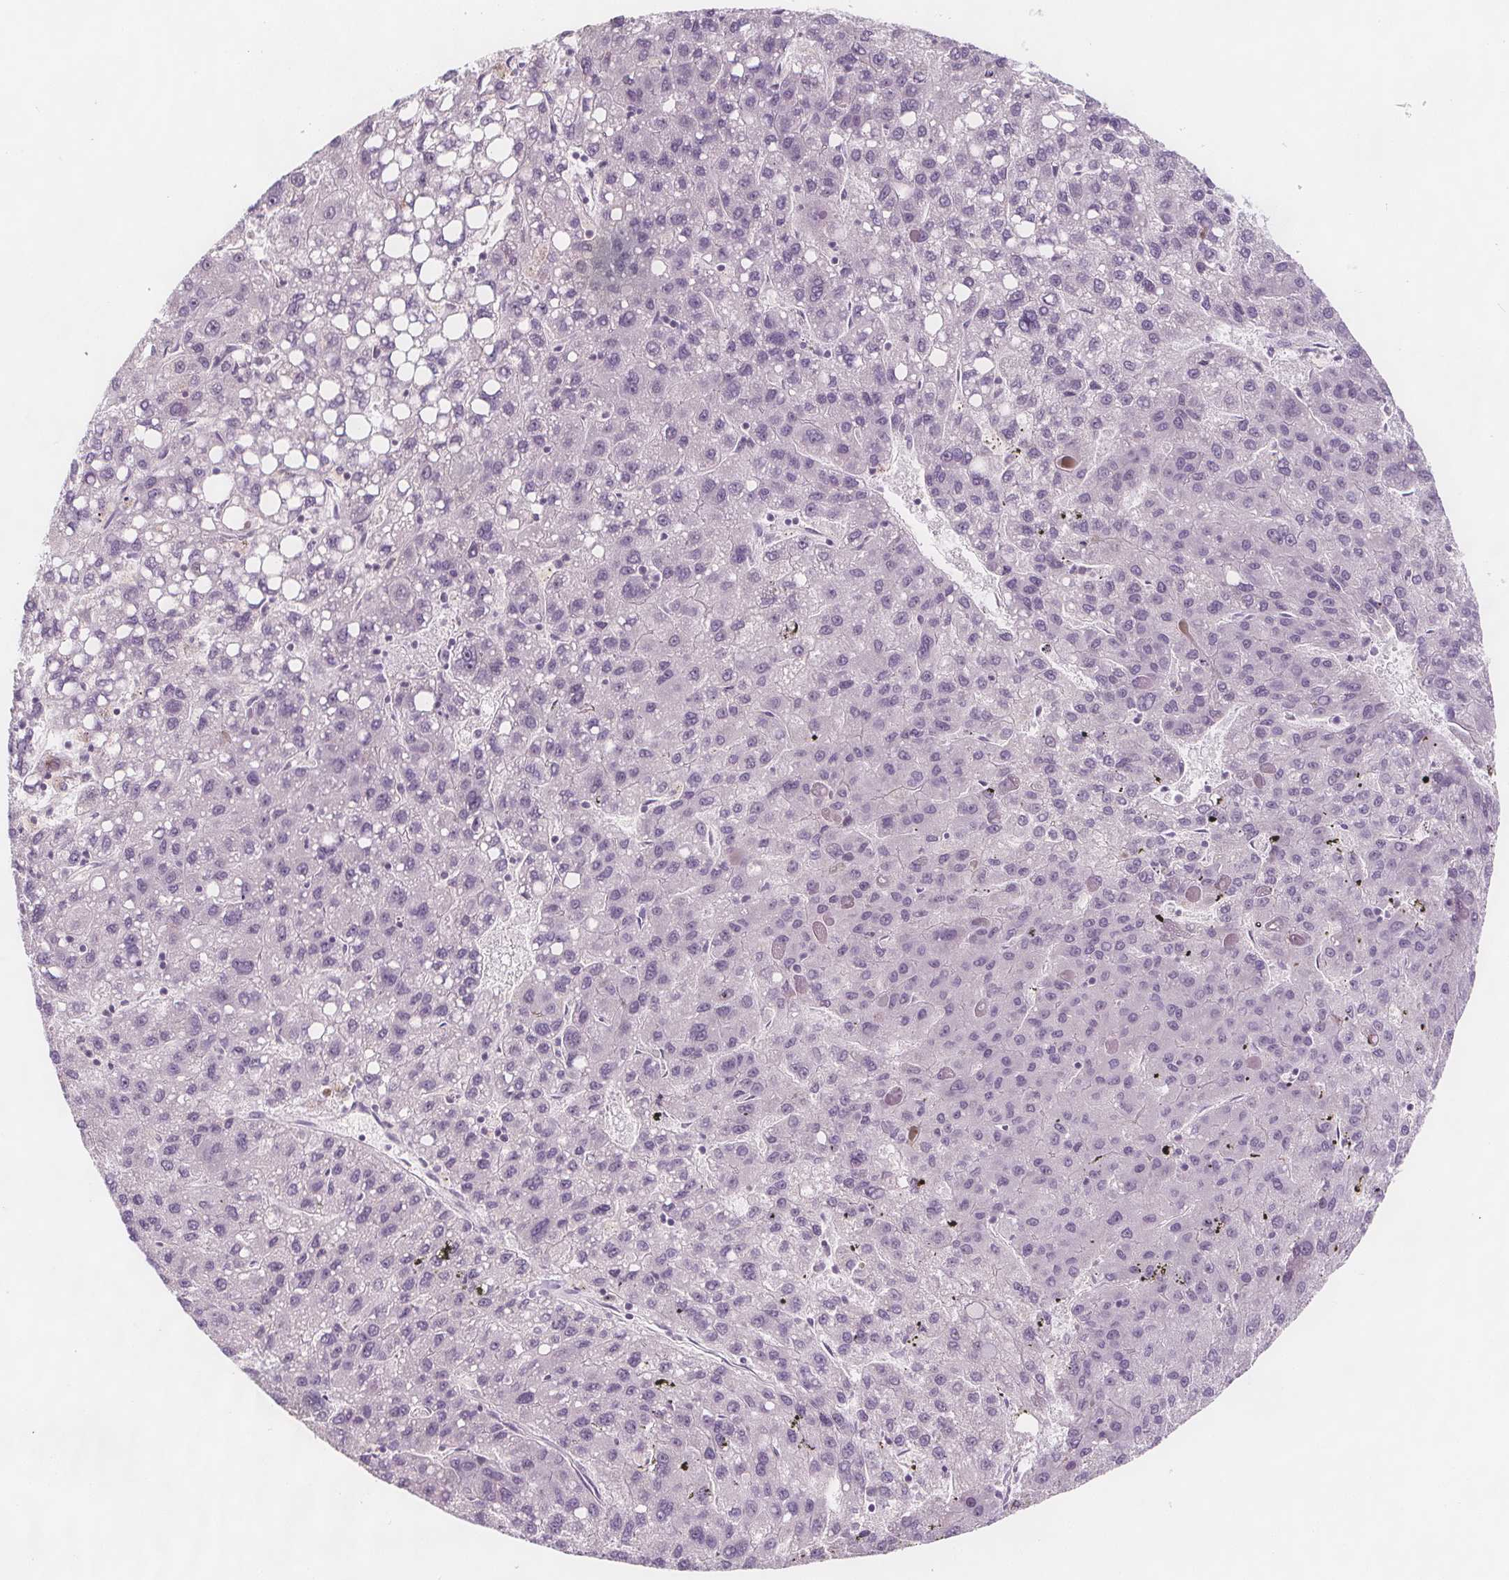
{"staining": {"intensity": "negative", "quantity": "none", "location": "none"}, "tissue": "liver cancer", "cell_type": "Tumor cells", "image_type": "cancer", "snomed": [{"axis": "morphology", "description": "Carcinoma, Hepatocellular, NOS"}, {"axis": "topography", "description": "Liver"}], "caption": "Immunohistochemical staining of hepatocellular carcinoma (liver) shows no significant expression in tumor cells.", "gene": "C1orf167", "patient": {"sex": "female", "age": 82}}